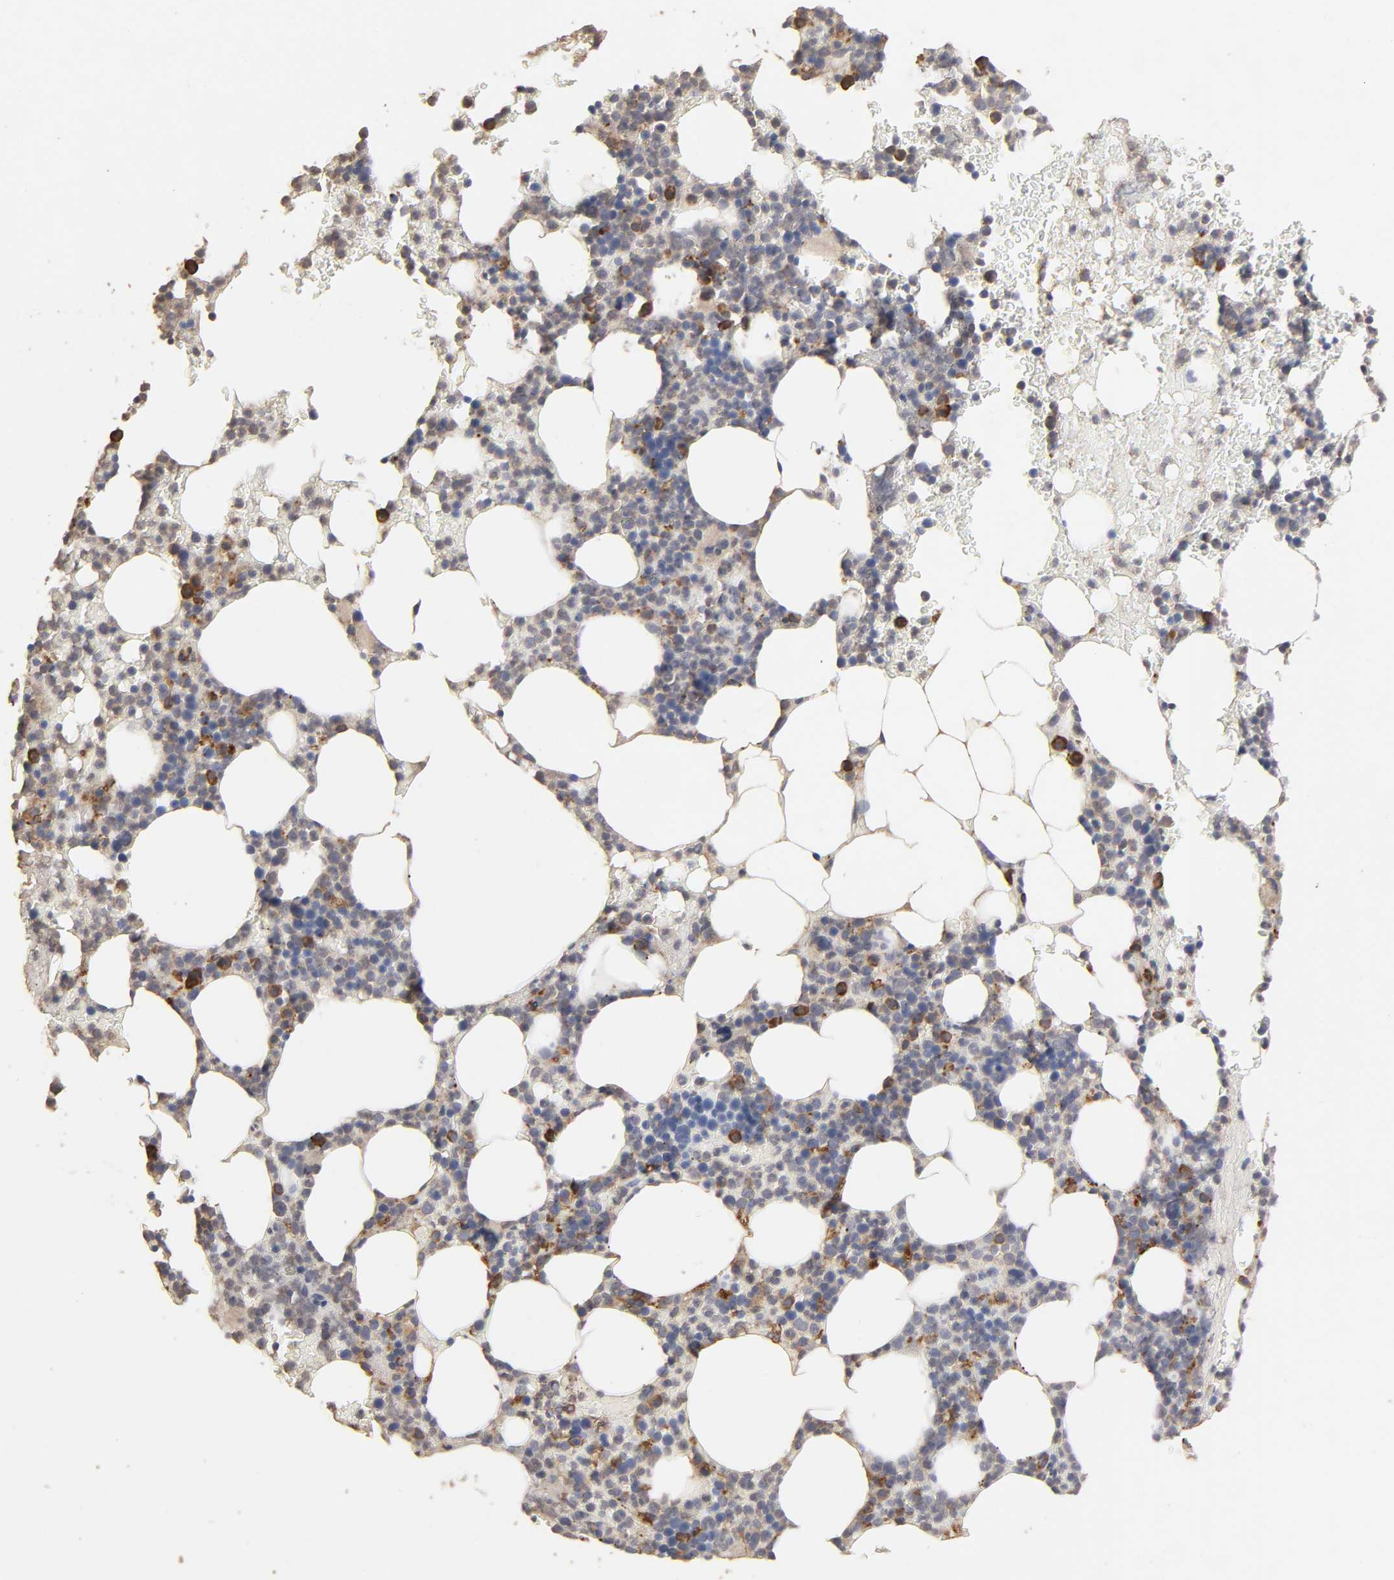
{"staining": {"intensity": "moderate", "quantity": "25%-75%", "location": "cytoplasmic/membranous"}, "tissue": "bone marrow", "cell_type": "Hematopoietic cells", "image_type": "normal", "snomed": [{"axis": "morphology", "description": "Normal tissue, NOS"}, {"axis": "topography", "description": "Bone marrow"}], "caption": "Human bone marrow stained with a brown dye demonstrates moderate cytoplasmic/membranous positive staining in approximately 25%-75% of hematopoietic cells.", "gene": "EIF4G2", "patient": {"sex": "female", "age": 66}}